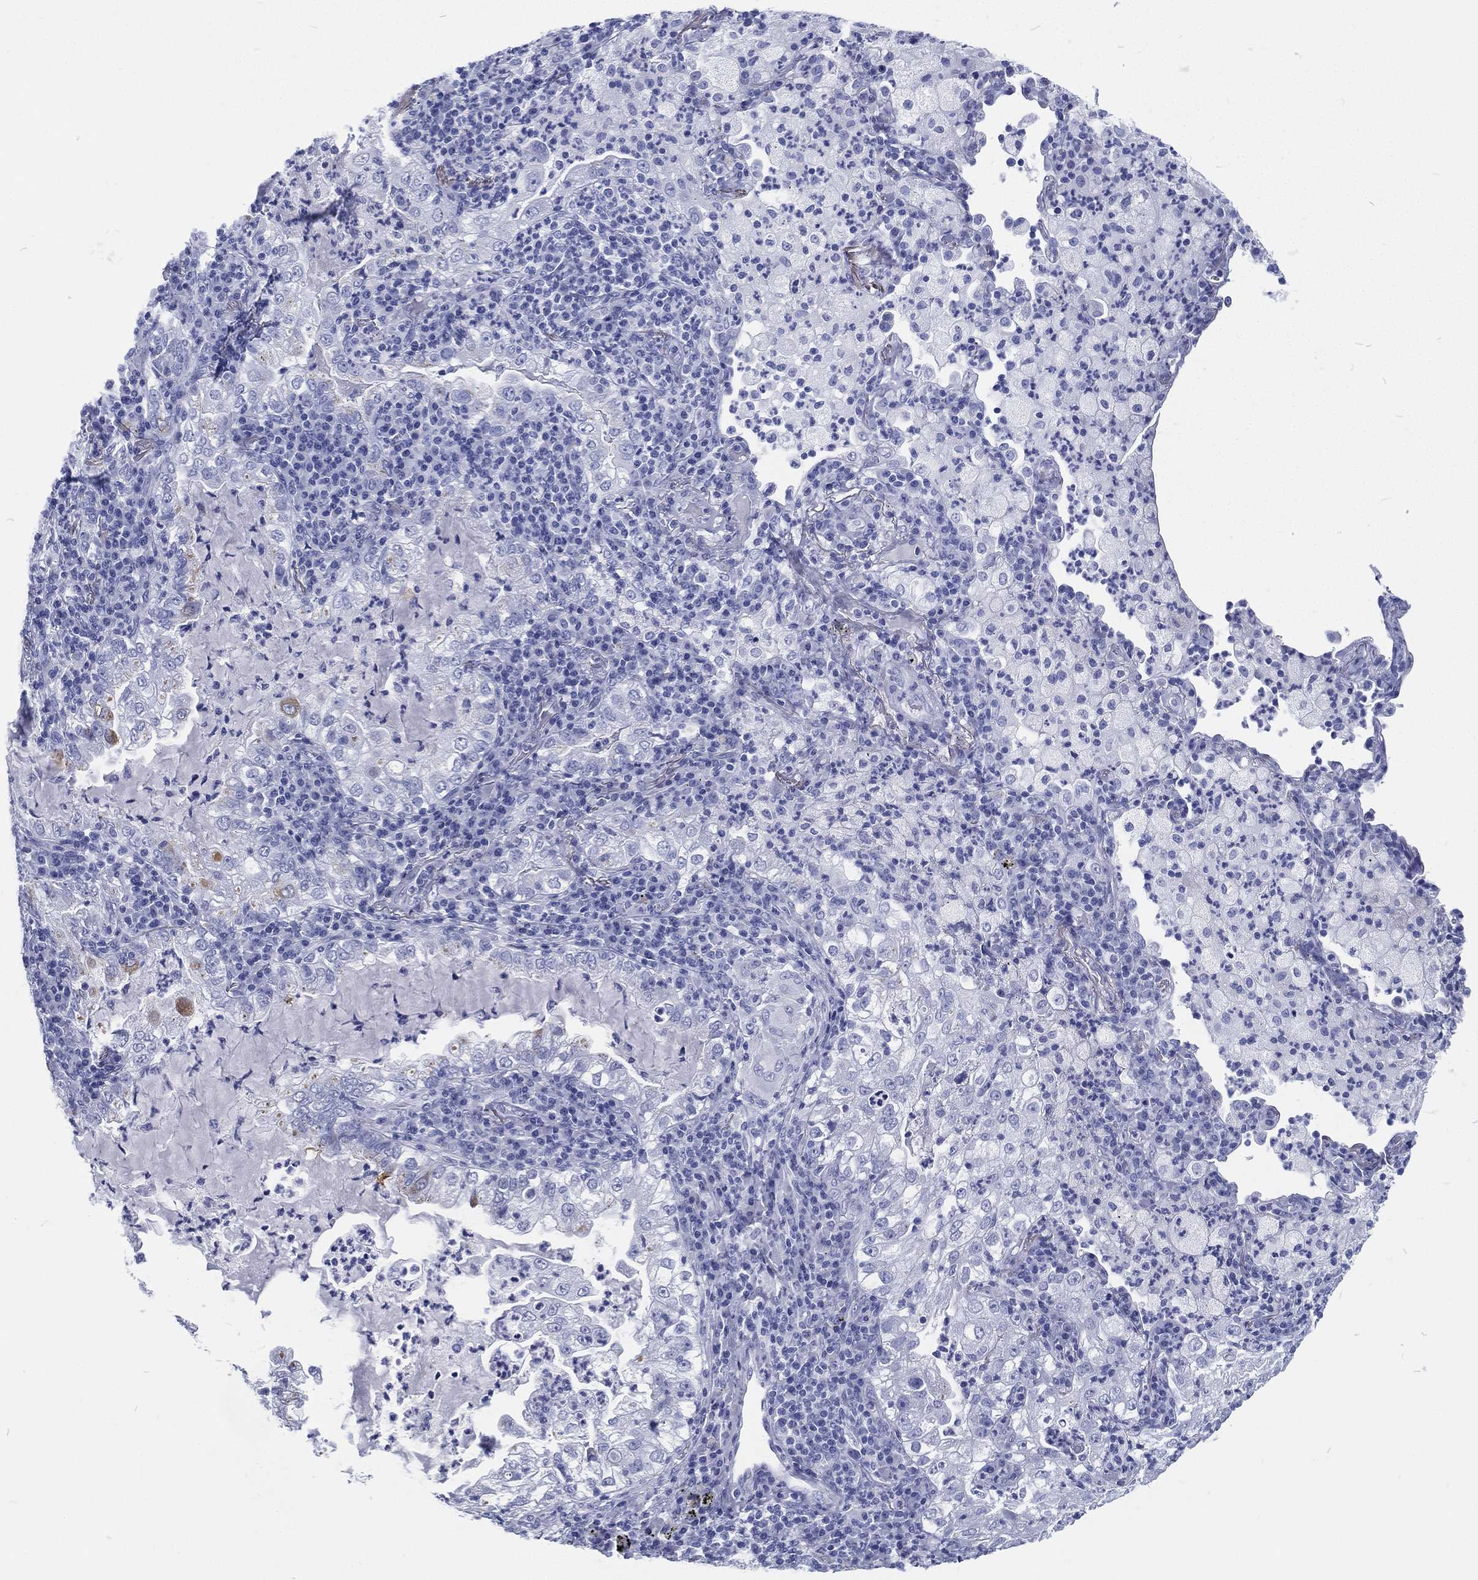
{"staining": {"intensity": "negative", "quantity": "none", "location": "none"}, "tissue": "lung cancer", "cell_type": "Tumor cells", "image_type": "cancer", "snomed": [{"axis": "morphology", "description": "Adenocarcinoma, NOS"}, {"axis": "topography", "description": "Lung"}], "caption": "An IHC photomicrograph of lung cancer is shown. There is no staining in tumor cells of lung cancer. (DAB immunohistochemistry with hematoxylin counter stain).", "gene": "RSPH4A", "patient": {"sex": "female", "age": 73}}